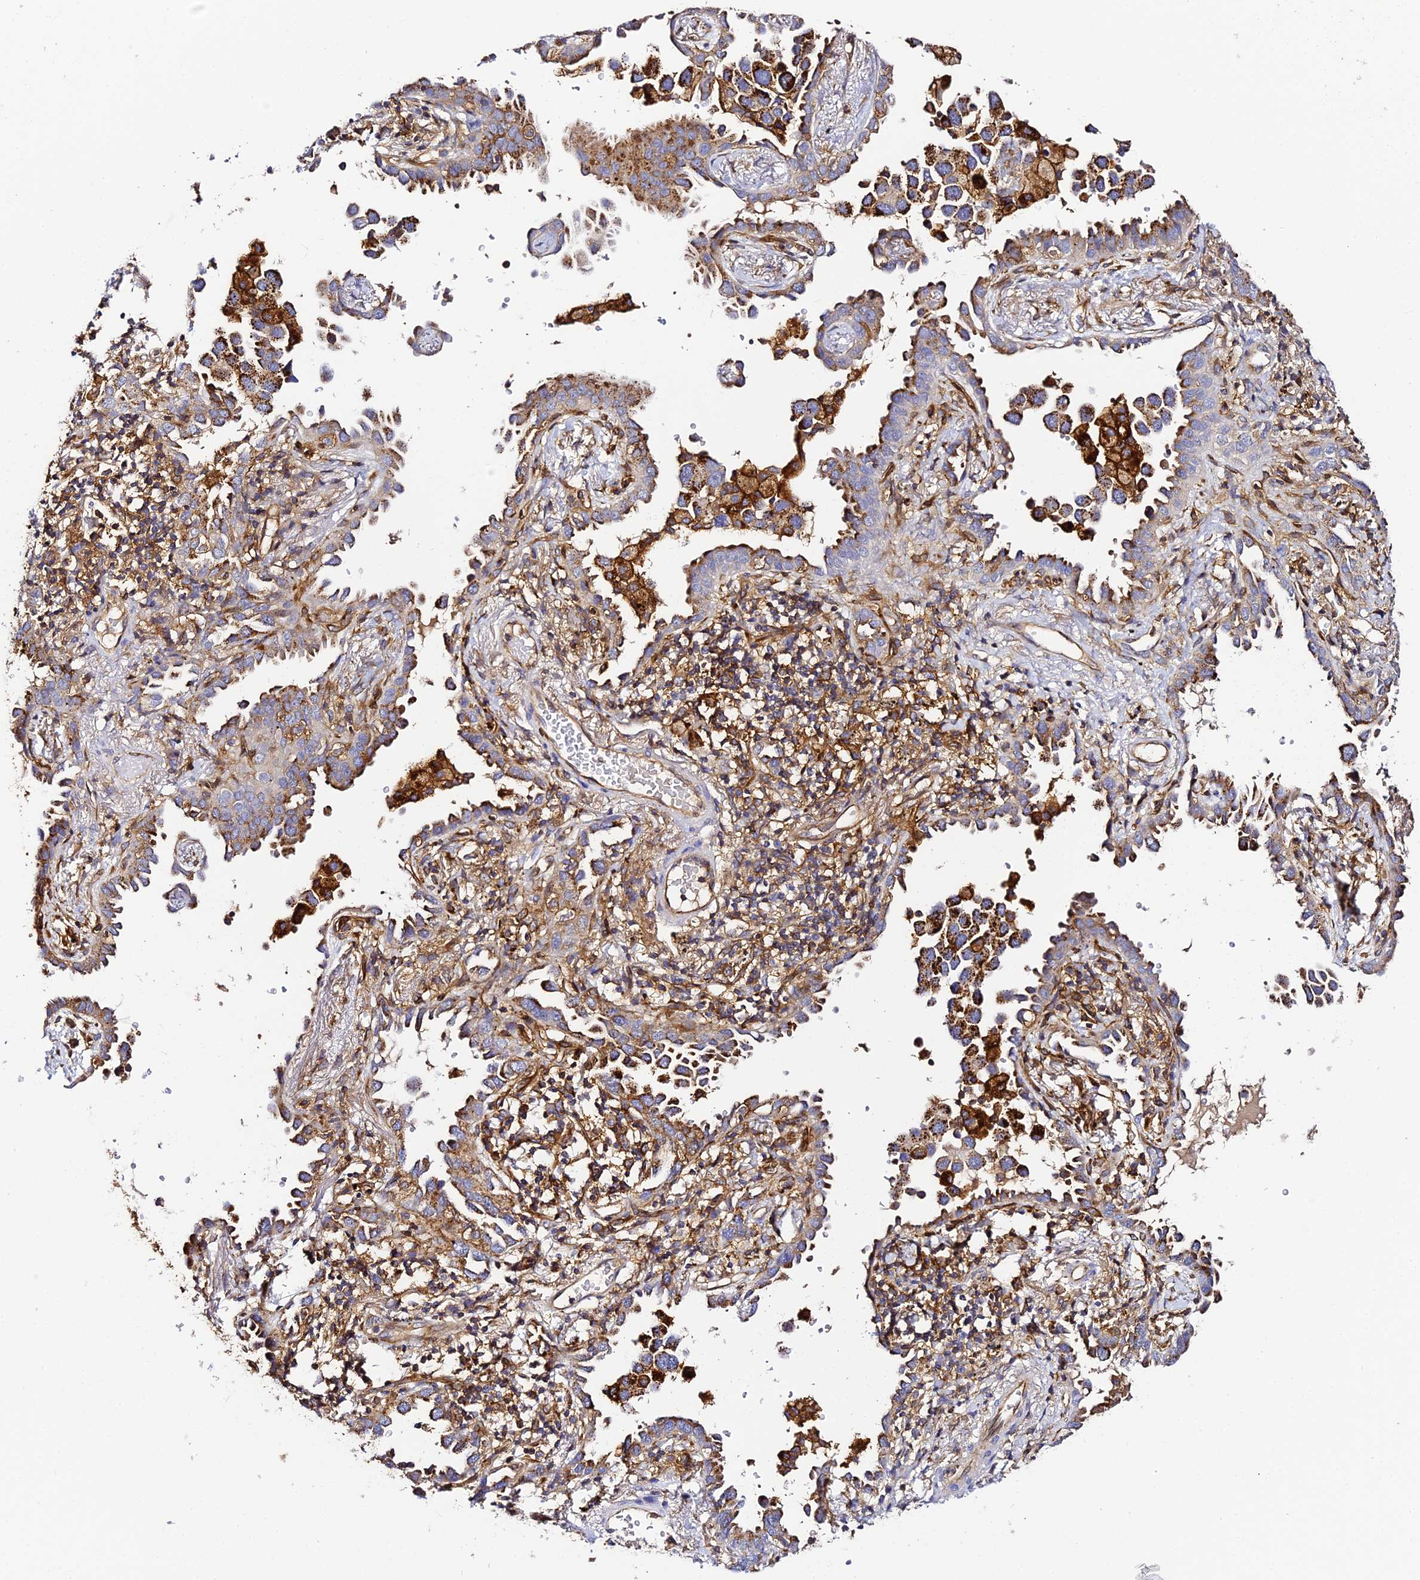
{"staining": {"intensity": "moderate", "quantity": ">75%", "location": "cytoplasmic/membranous"}, "tissue": "lung cancer", "cell_type": "Tumor cells", "image_type": "cancer", "snomed": [{"axis": "morphology", "description": "Adenocarcinoma, NOS"}, {"axis": "topography", "description": "Lung"}], "caption": "Immunohistochemistry (IHC) image of human lung cancer stained for a protein (brown), which shows medium levels of moderate cytoplasmic/membranous positivity in about >75% of tumor cells.", "gene": "TRPV2", "patient": {"sex": "male", "age": 67}}